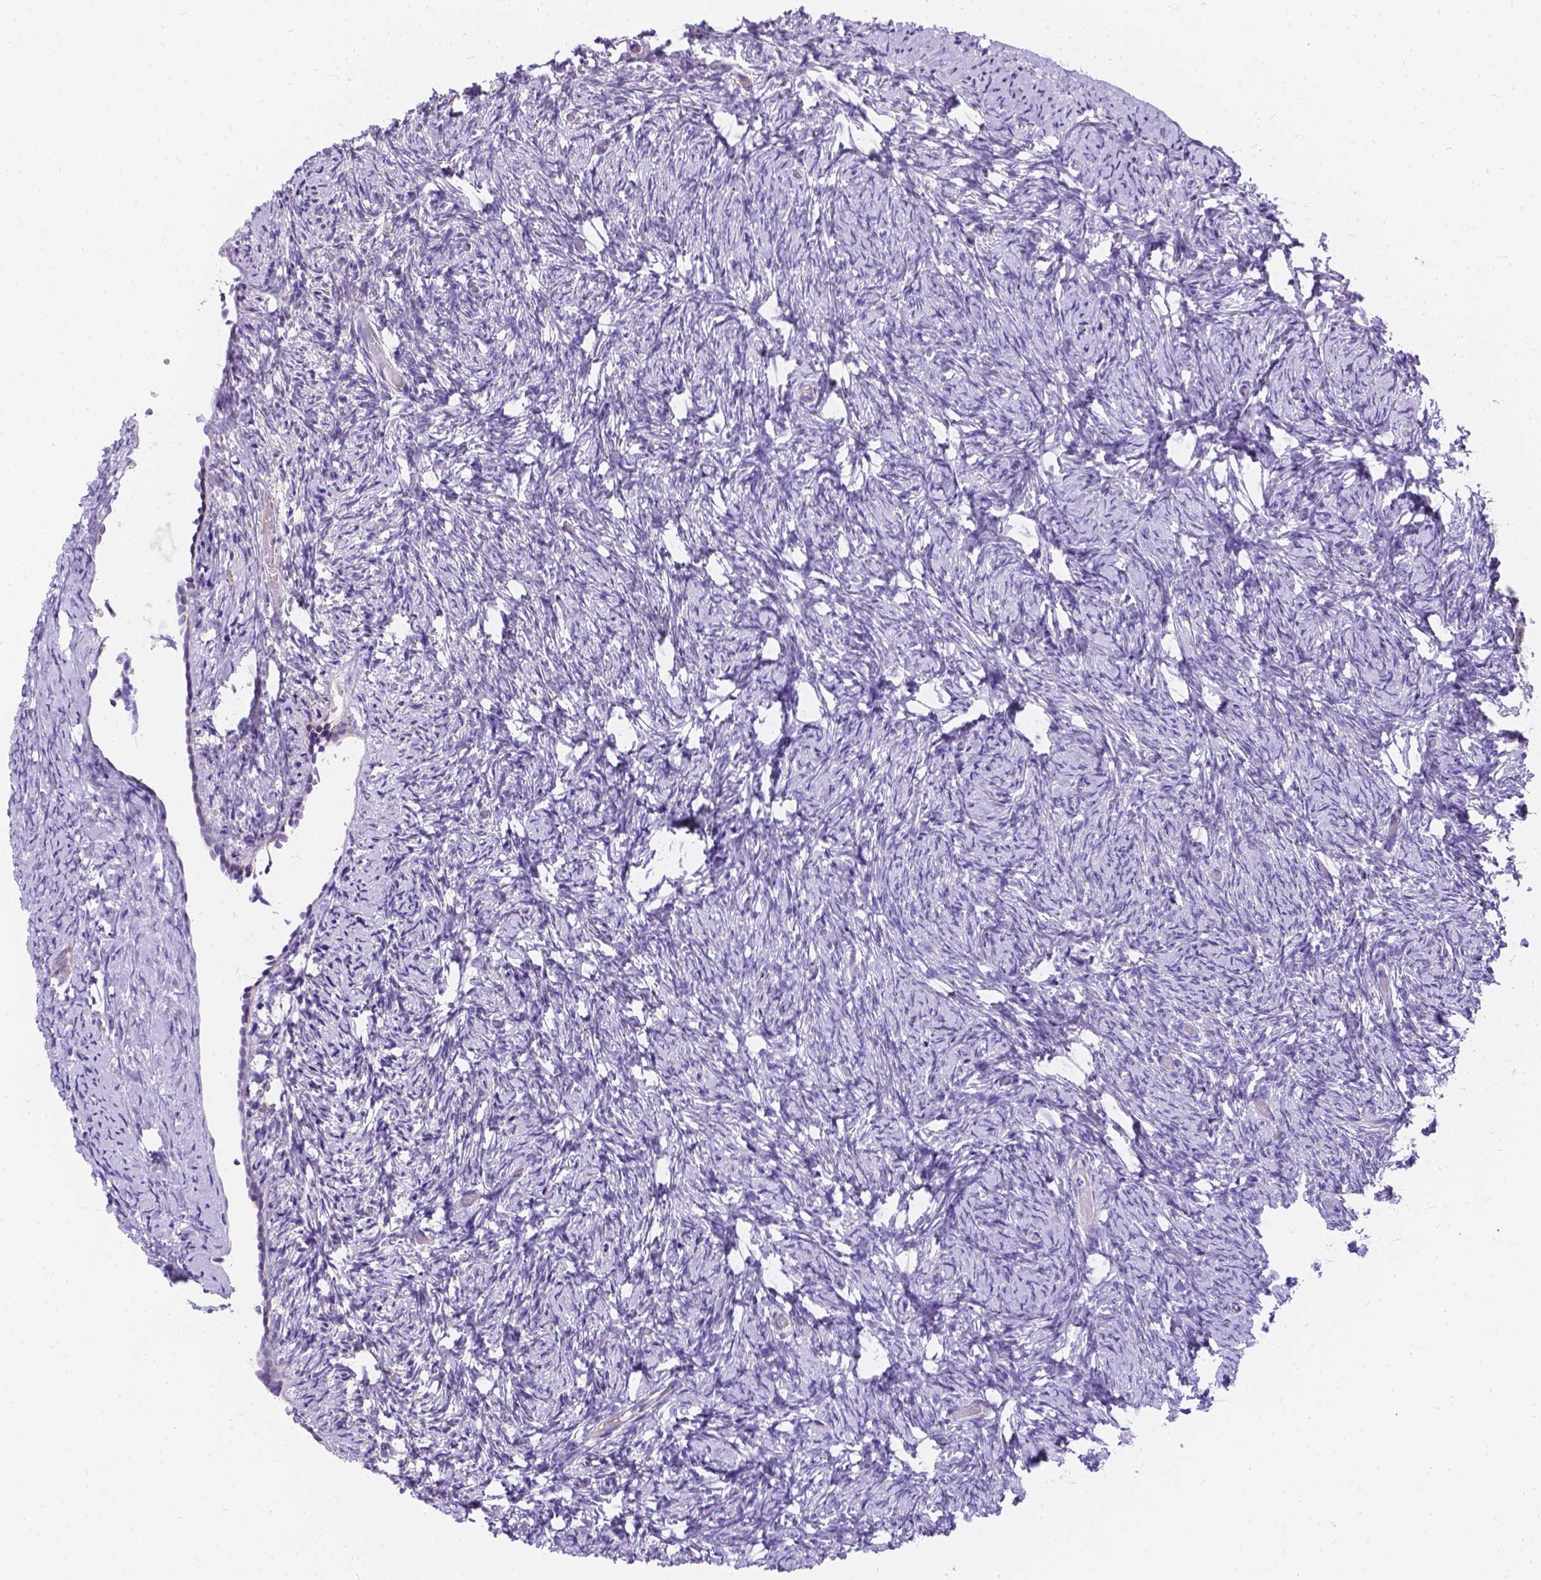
{"staining": {"intensity": "negative", "quantity": "none", "location": "none"}, "tissue": "ovary", "cell_type": "Follicle cells", "image_type": "normal", "snomed": [{"axis": "morphology", "description": "Normal tissue, NOS"}, {"axis": "topography", "description": "Ovary"}], "caption": "There is no significant expression in follicle cells of ovary. (DAB immunohistochemistry with hematoxylin counter stain).", "gene": "PALS1", "patient": {"sex": "female", "age": 39}}